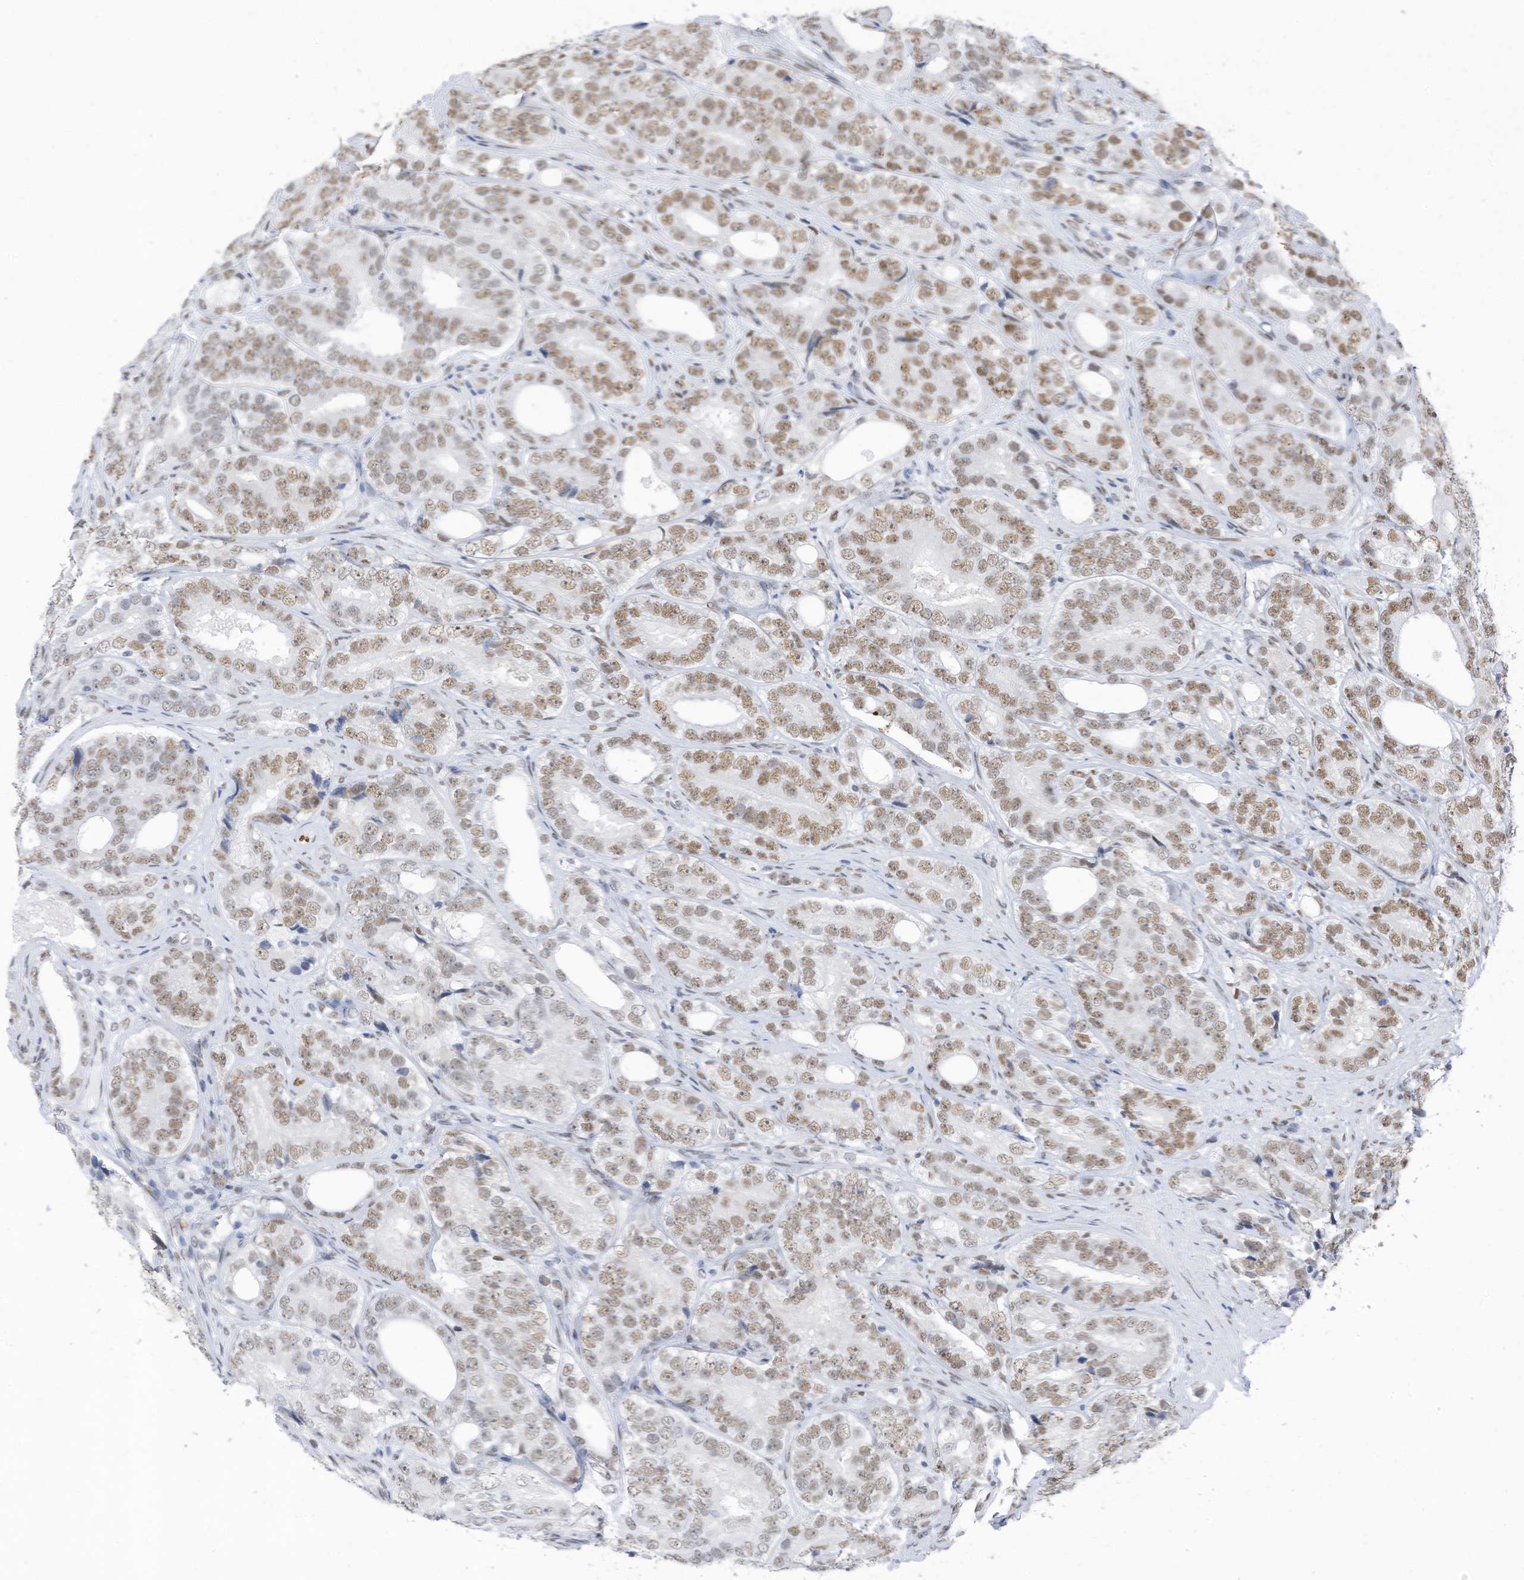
{"staining": {"intensity": "moderate", "quantity": ">75%", "location": "nuclear"}, "tissue": "prostate cancer", "cell_type": "Tumor cells", "image_type": "cancer", "snomed": [{"axis": "morphology", "description": "Adenocarcinoma, High grade"}, {"axis": "topography", "description": "Prostate"}], "caption": "Protein expression analysis of prostate cancer (adenocarcinoma (high-grade)) exhibits moderate nuclear expression in approximately >75% of tumor cells. Using DAB (brown) and hematoxylin (blue) stains, captured at high magnification using brightfield microscopy.", "gene": "KHSRP", "patient": {"sex": "male", "age": 56}}